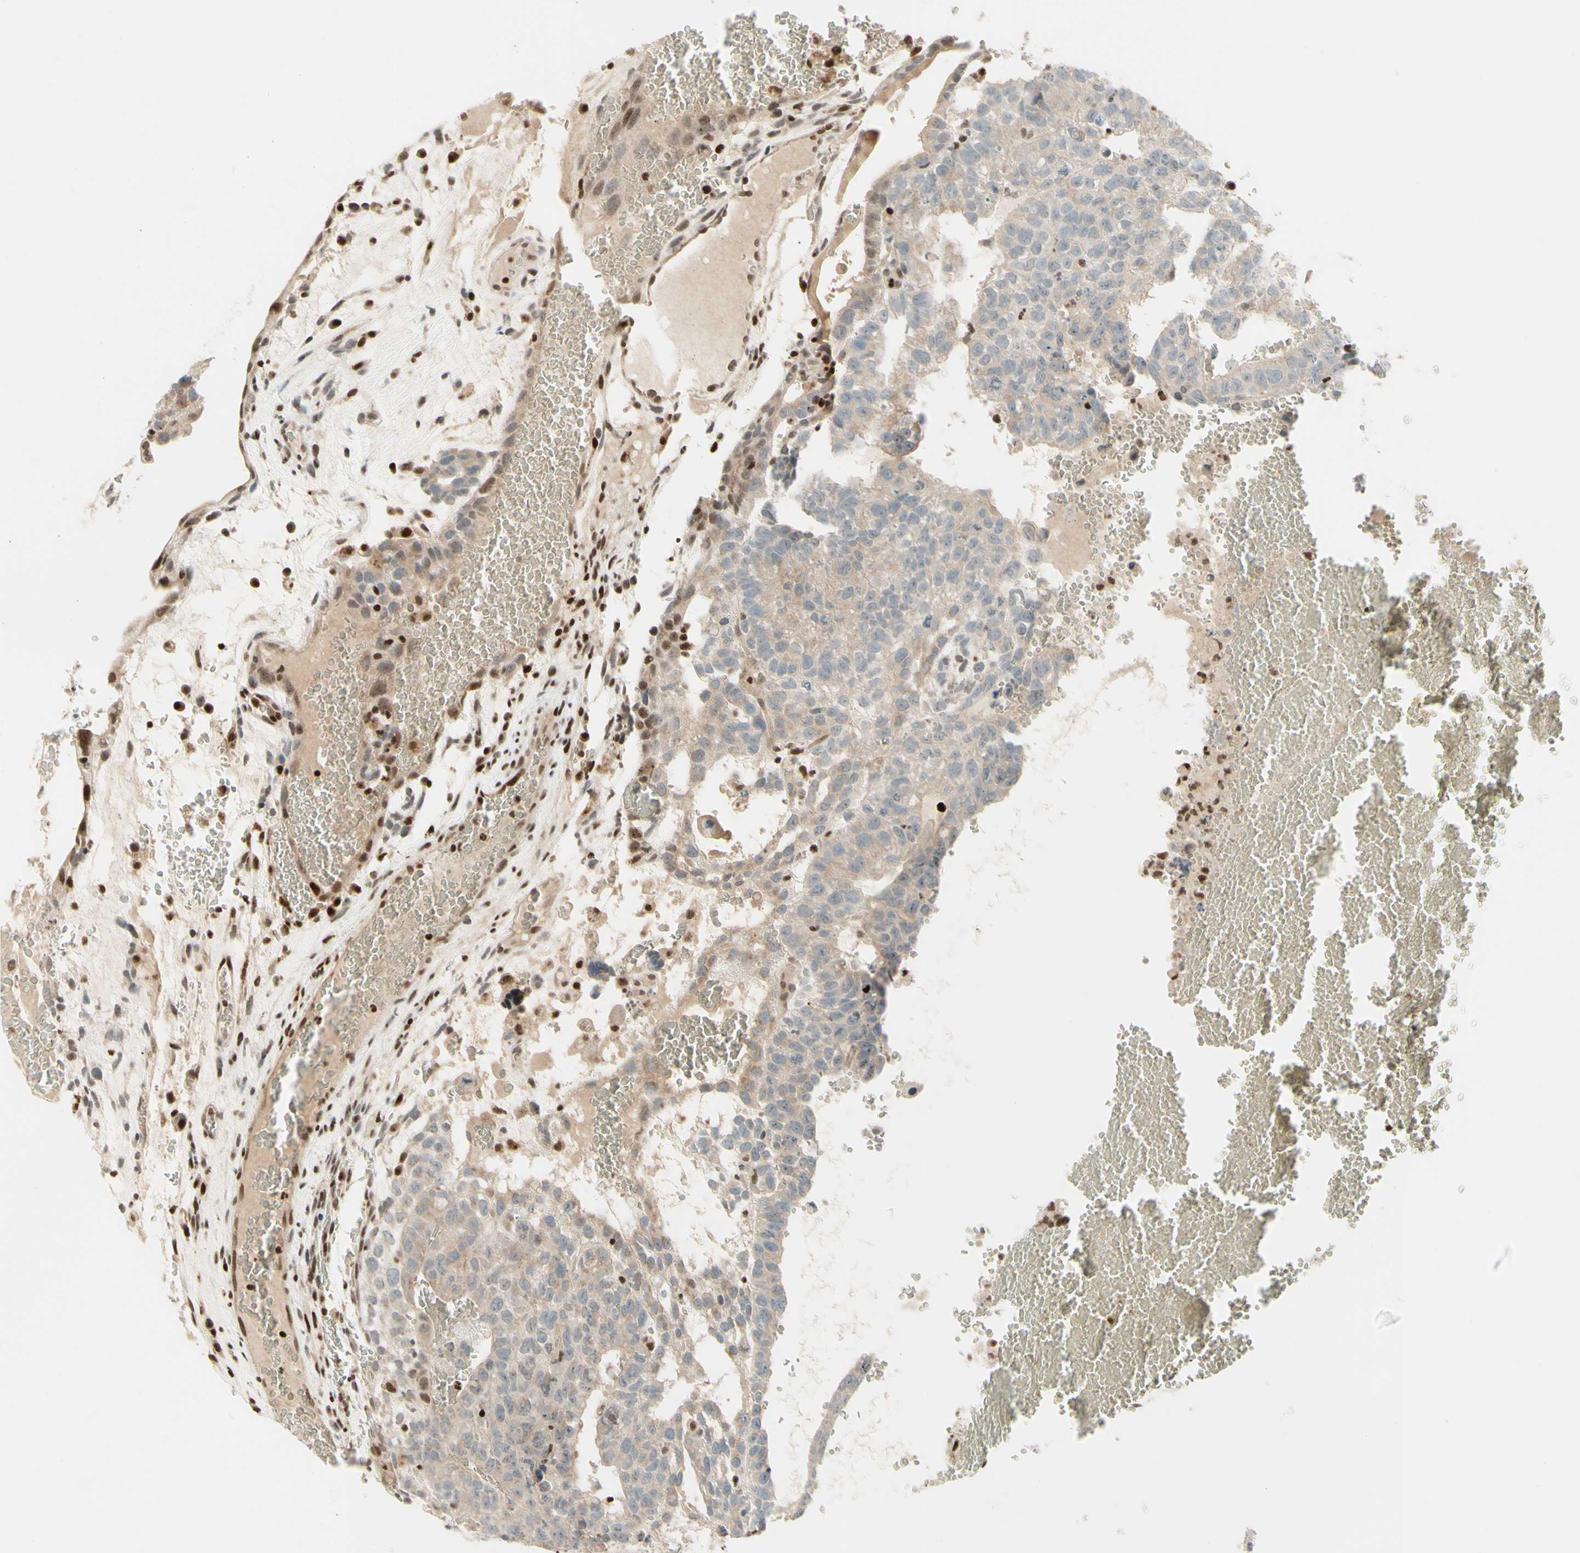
{"staining": {"intensity": "negative", "quantity": "none", "location": "none"}, "tissue": "testis cancer", "cell_type": "Tumor cells", "image_type": "cancer", "snomed": [{"axis": "morphology", "description": "Seminoma, NOS"}, {"axis": "morphology", "description": "Carcinoma, Embryonal, NOS"}, {"axis": "topography", "description": "Testis"}], "caption": "Immunohistochemistry photomicrograph of human testis cancer stained for a protein (brown), which demonstrates no positivity in tumor cells.", "gene": "CDKL5", "patient": {"sex": "male", "age": 52}}